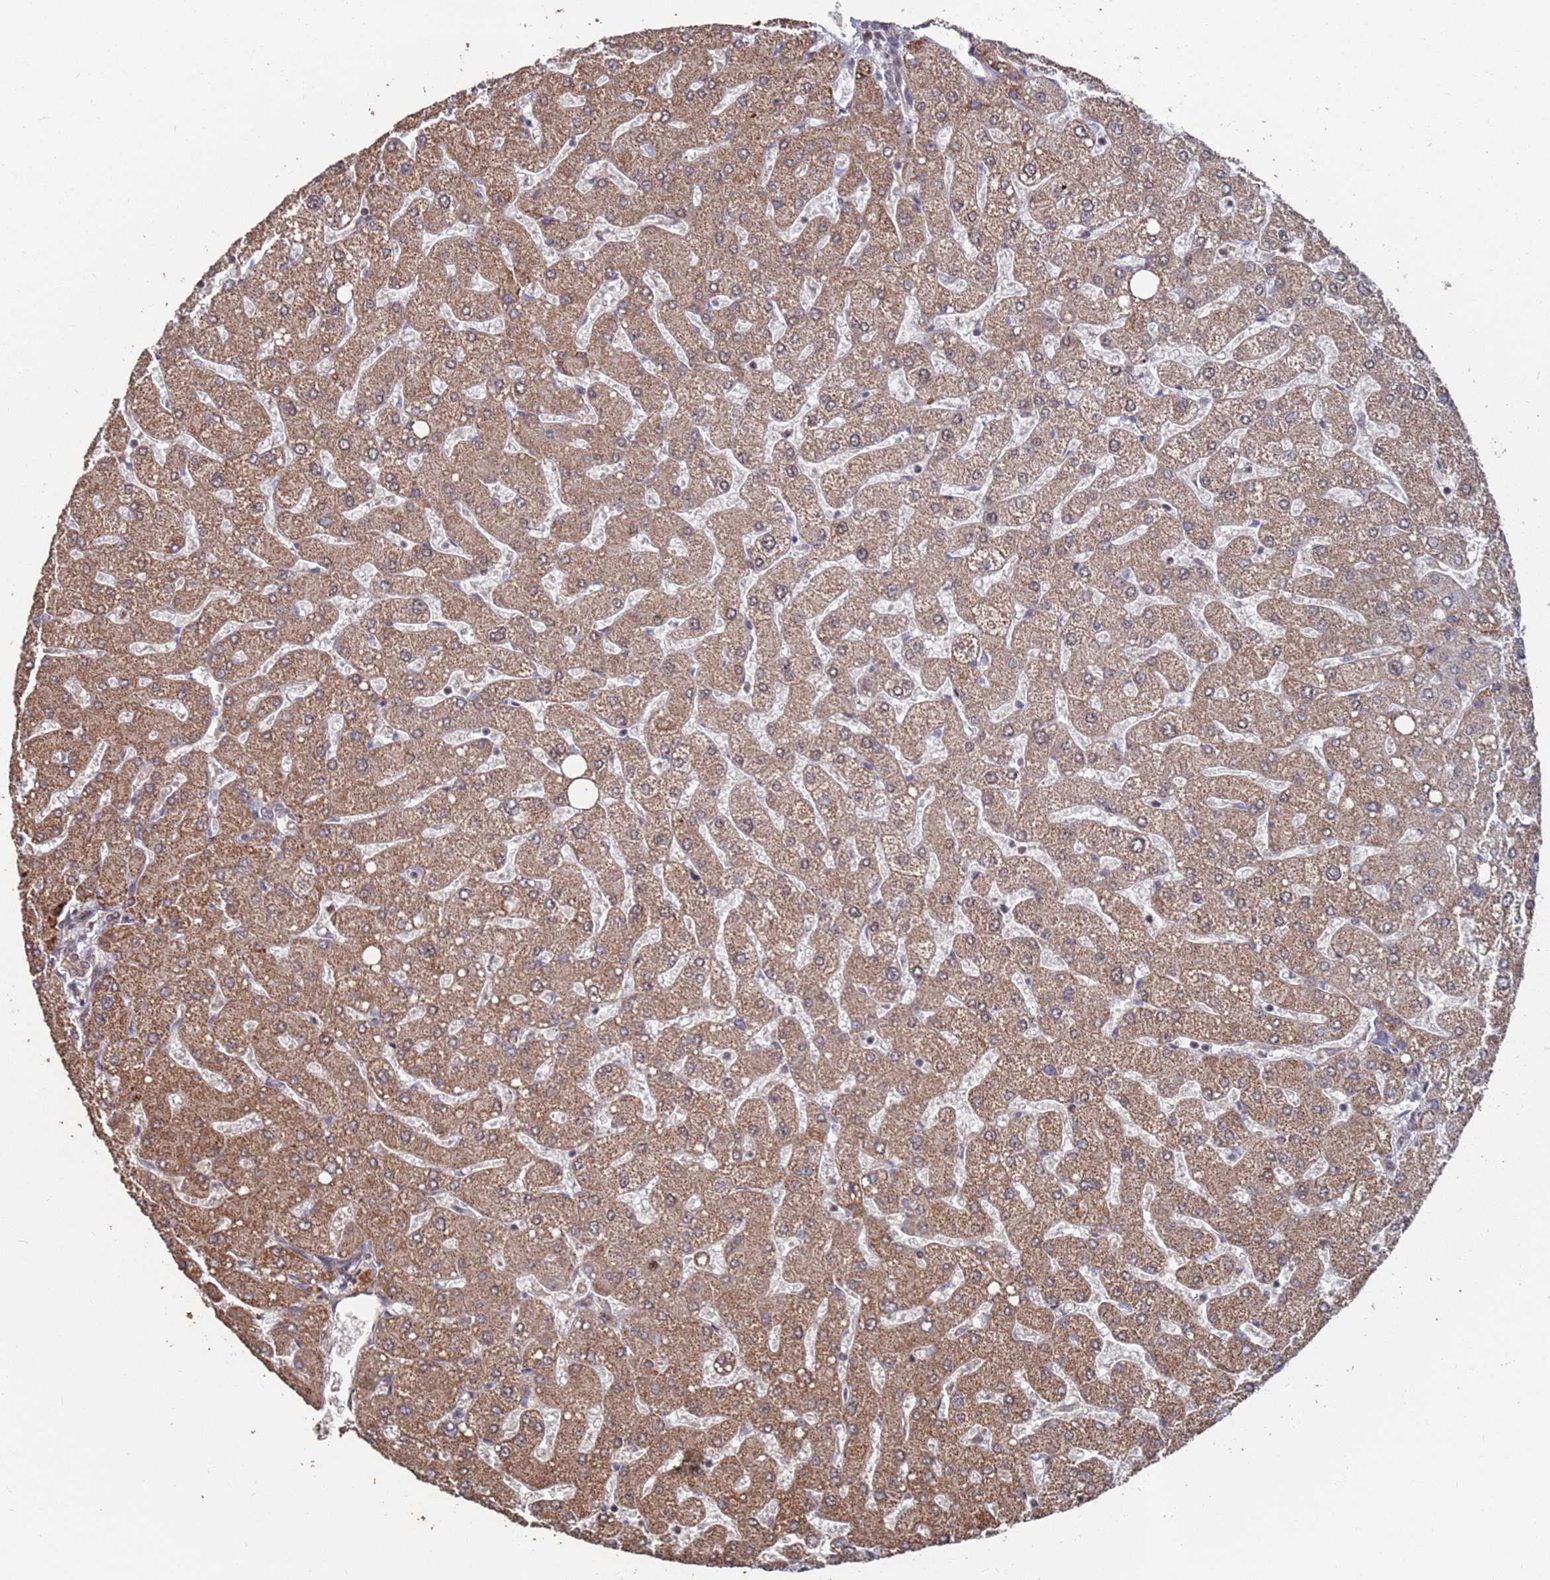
{"staining": {"intensity": "moderate", "quantity": ">75%", "location": "cytoplasmic/membranous"}, "tissue": "liver", "cell_type": "Cholangiocytes", "image_type": "normal", "snomed": [{"axis": "morphology", "description": "Normal tissue, NOS"}, {"axis": "topography", "description": "Liver"}], "caption": "Protein expression analysis of normal human liver reveals moderate cytoplasmic/membranous expression in about >75% of cholangiocytes. The protein is shown in brown color, while the nuclei are stained blue.", "gene": "PRR7", "patient": {"sex": "male", "age": 55}}